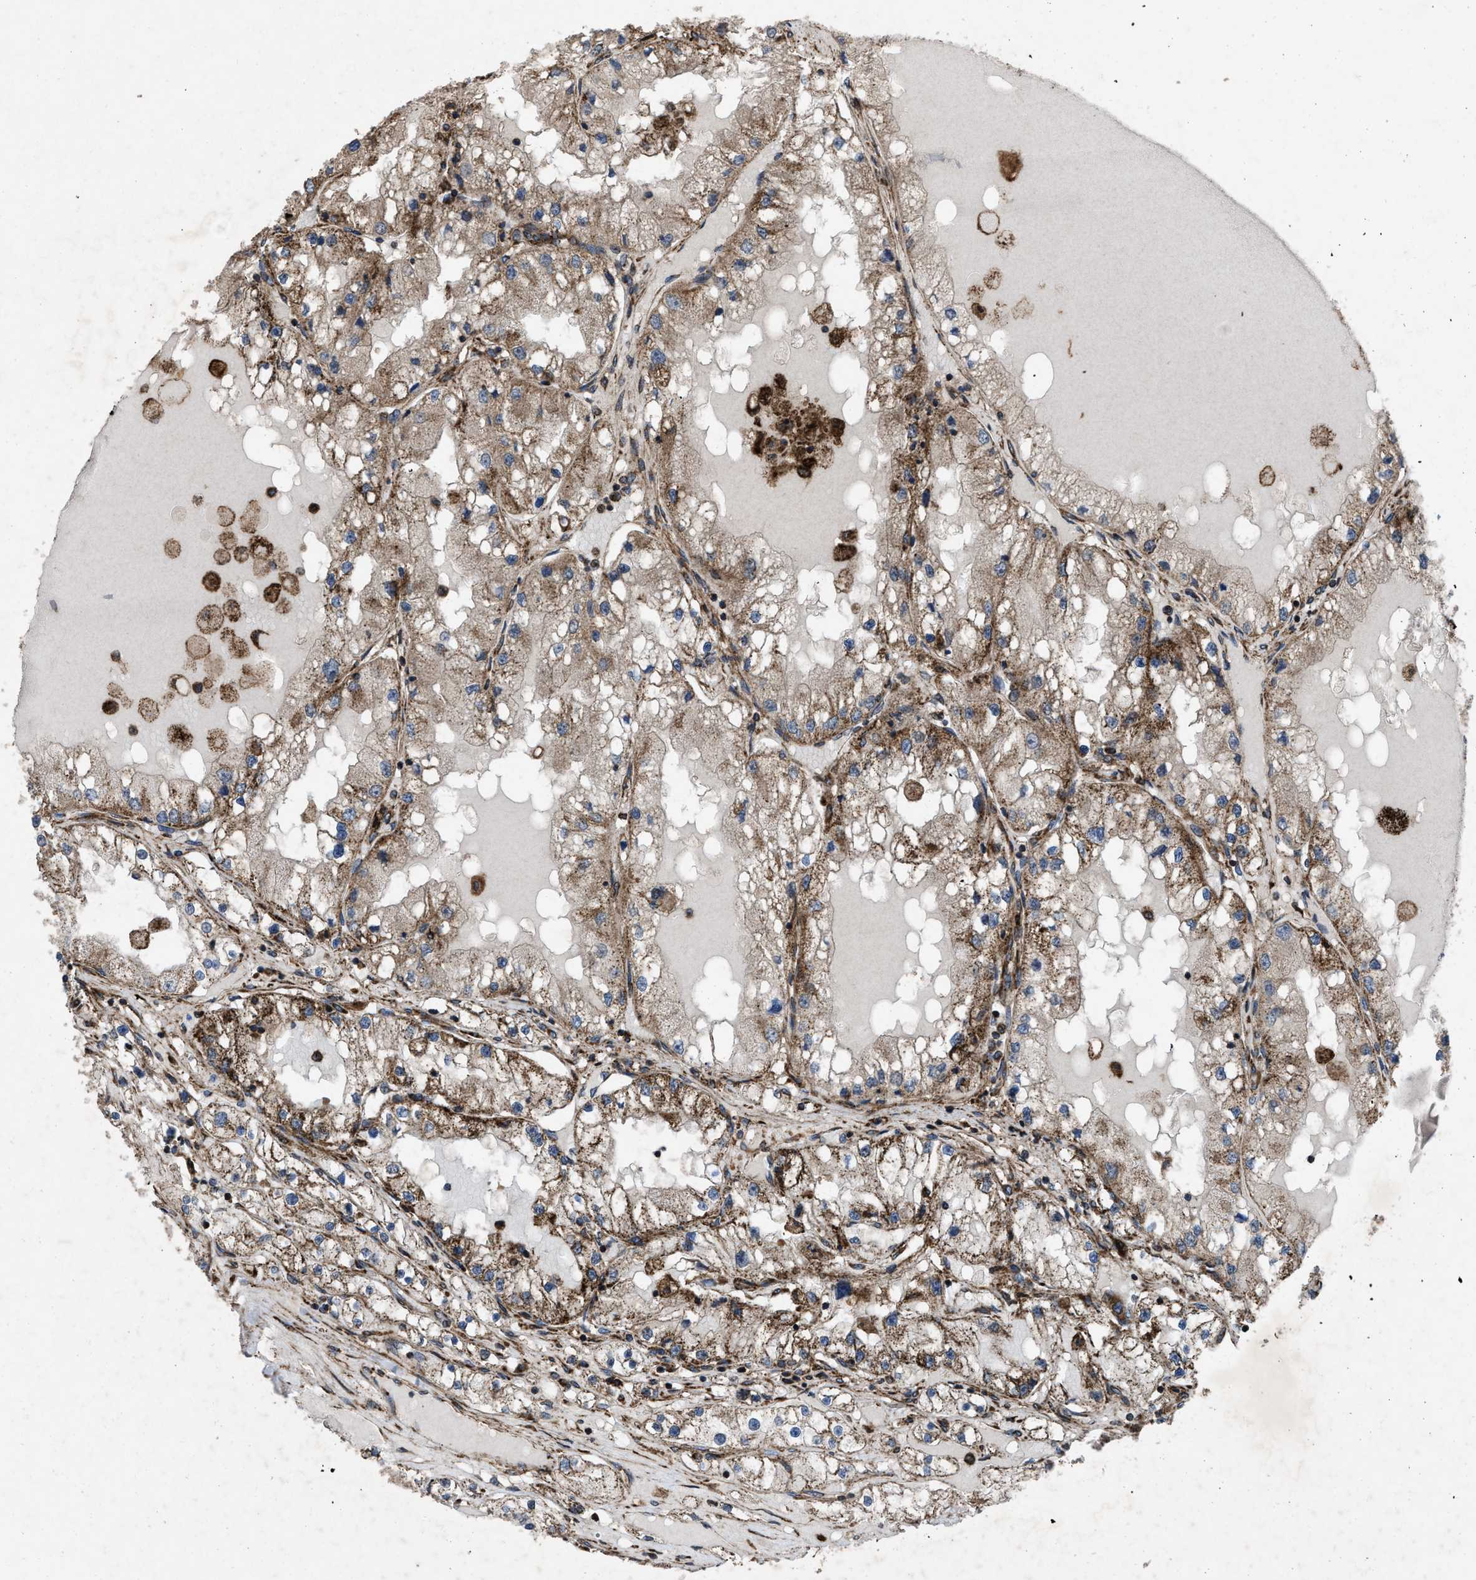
{"staining": {"intensity": "moderate", "quantity": ">75%", "location": "cytoplasmic/membranous"}, "tissue": "renal cancer", "cell_type": "Tumor cells", "image_type": "cancer", "snomed": [{"axis": "morphology", "description": "Adenocarcinoma, NOS"}, {"axis": "topography", "description": "Kidney"}], "caption": "IHC of human renal cancer (adenocarcinoma) displays medium levels of moderate cytoplasmic/membranous expression in approximately >75% of tumor cells.", "gene": "PER3", "patient": {"sex": "male", "age": 68}}